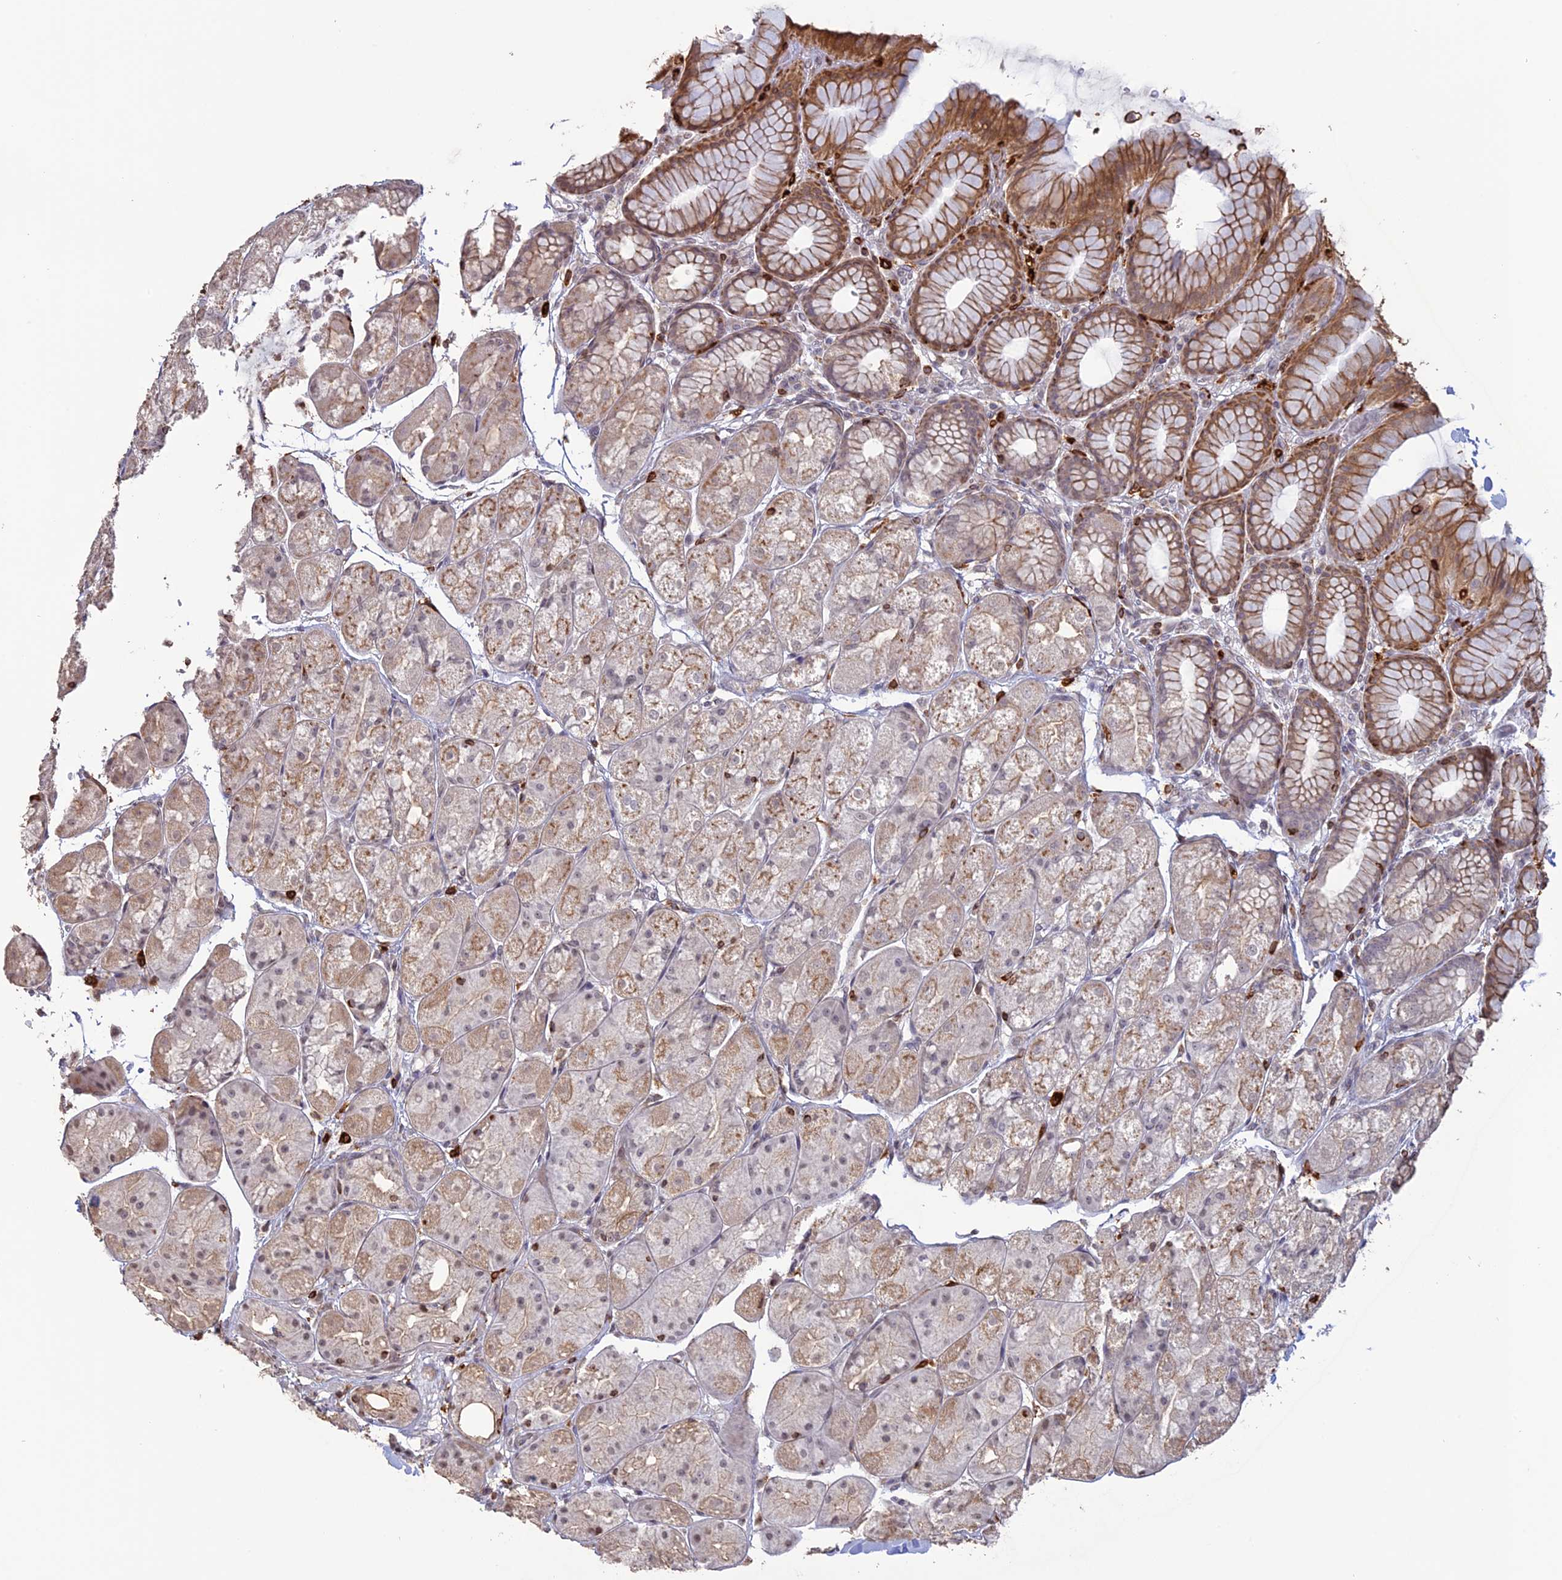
{"staining": {"intensity": "moderate", "quantity": "<25%", "location": "cytoplasmic/membranous"}, "tissue": "stomach", "cell_type": "Glandular cells", "image_type": "normal", "snomed": [{"axis": "morphology", "description": "Normal tissue, NOS"}, {"axis": "topography", "description": "Stomach"}], "caption": "Approximately <25% of glandular cells in benign human stomach show moderate cytoplasmic/membranous protein staining as visualized by brown immunohistochemical staining.", "gene": "APOBR", "patient": {"sex": "male", "age": 57}}